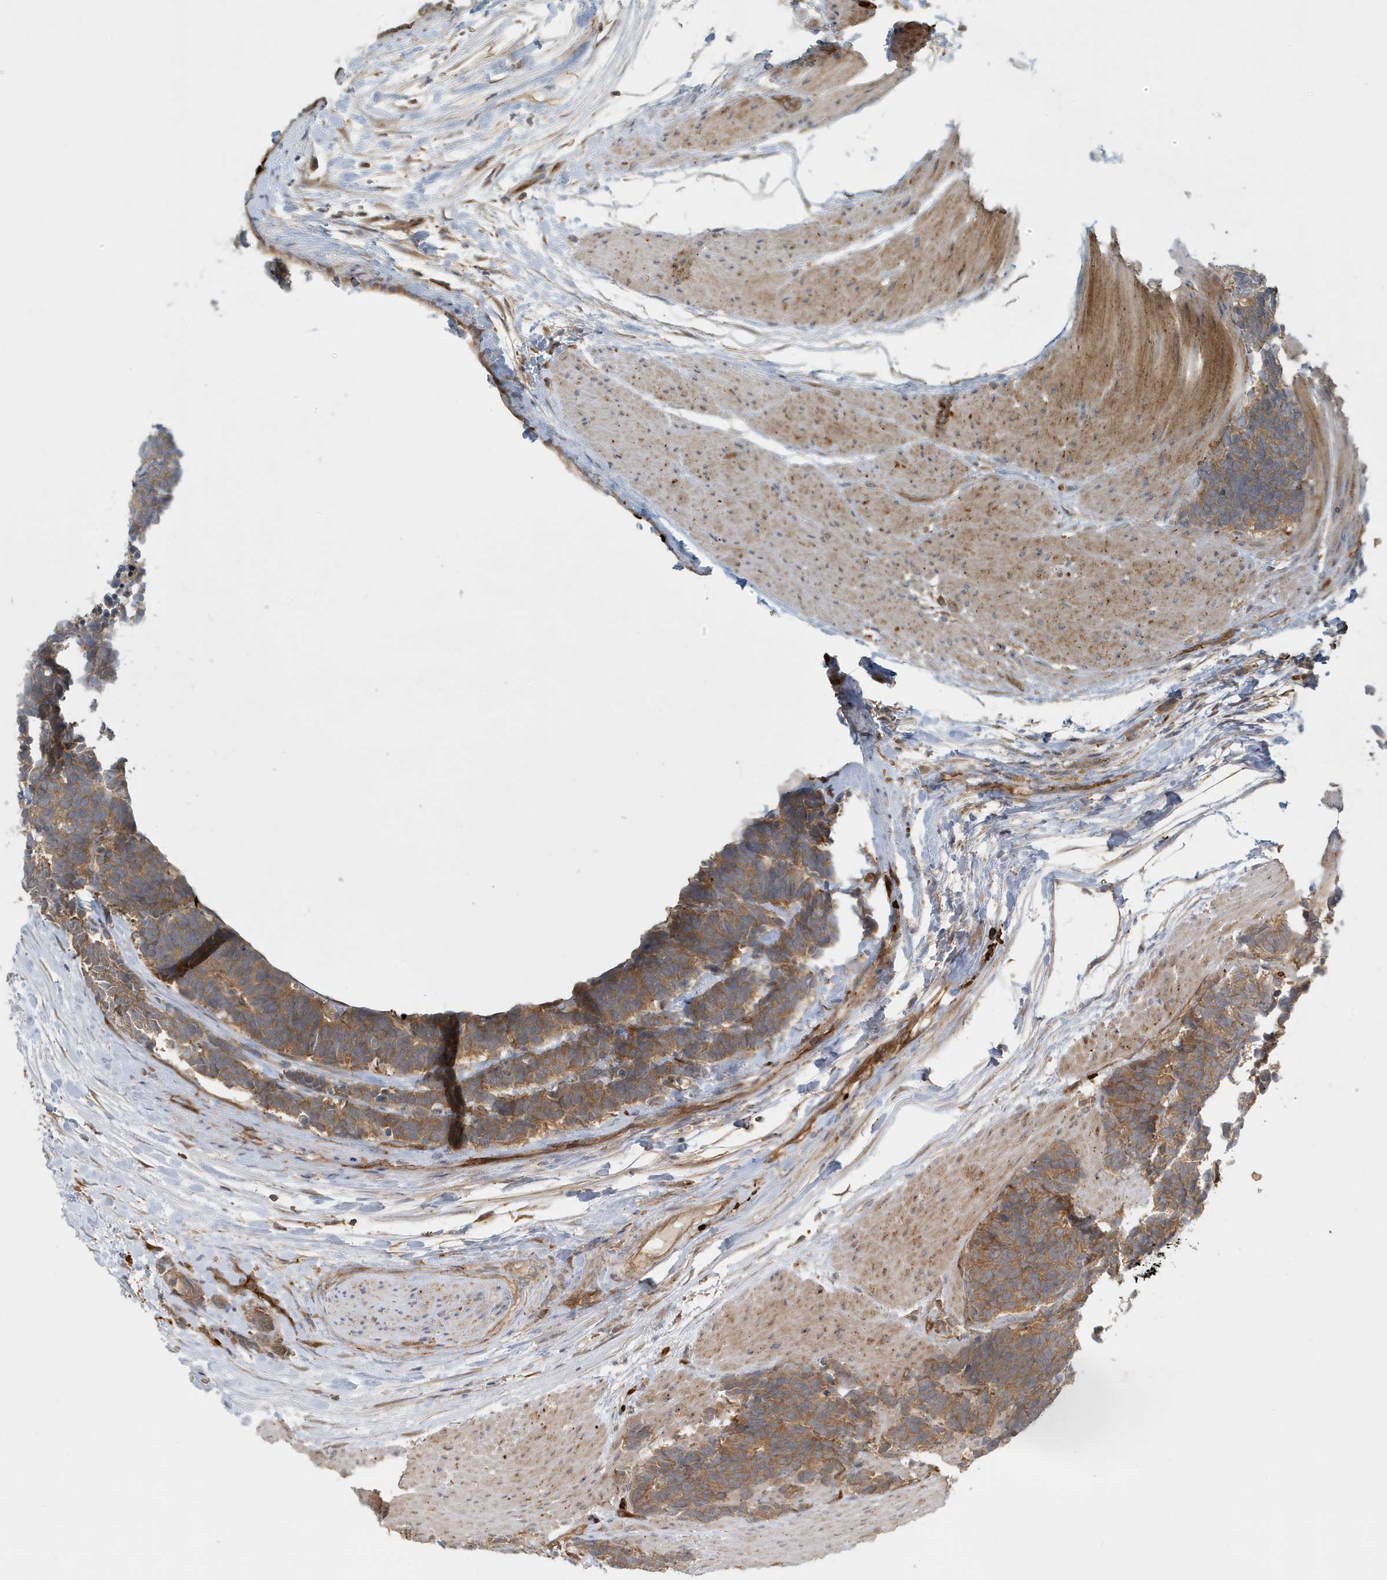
{"staining": {"intensity": "moderate", "quantity": ">75%", "location": "cytoplasmic/membranous"}, "tissue": "carcinoid", "cell_type": "Tumor cells", "image_type": "cancer", "snomed": [{"axis": "morphology", "description": "Carcinoid, malignant, NOS"}, {"axis": "topography", "description": "Lung"}], "caption": "This is a histology image of immunohistochemistry staining of carcinoid (malignant), which shows moderate expression in the cytoplasmic/membranous of tumor cells.", "gene": "FYCO1", "patient": {"sex": "female", "age": 46}}